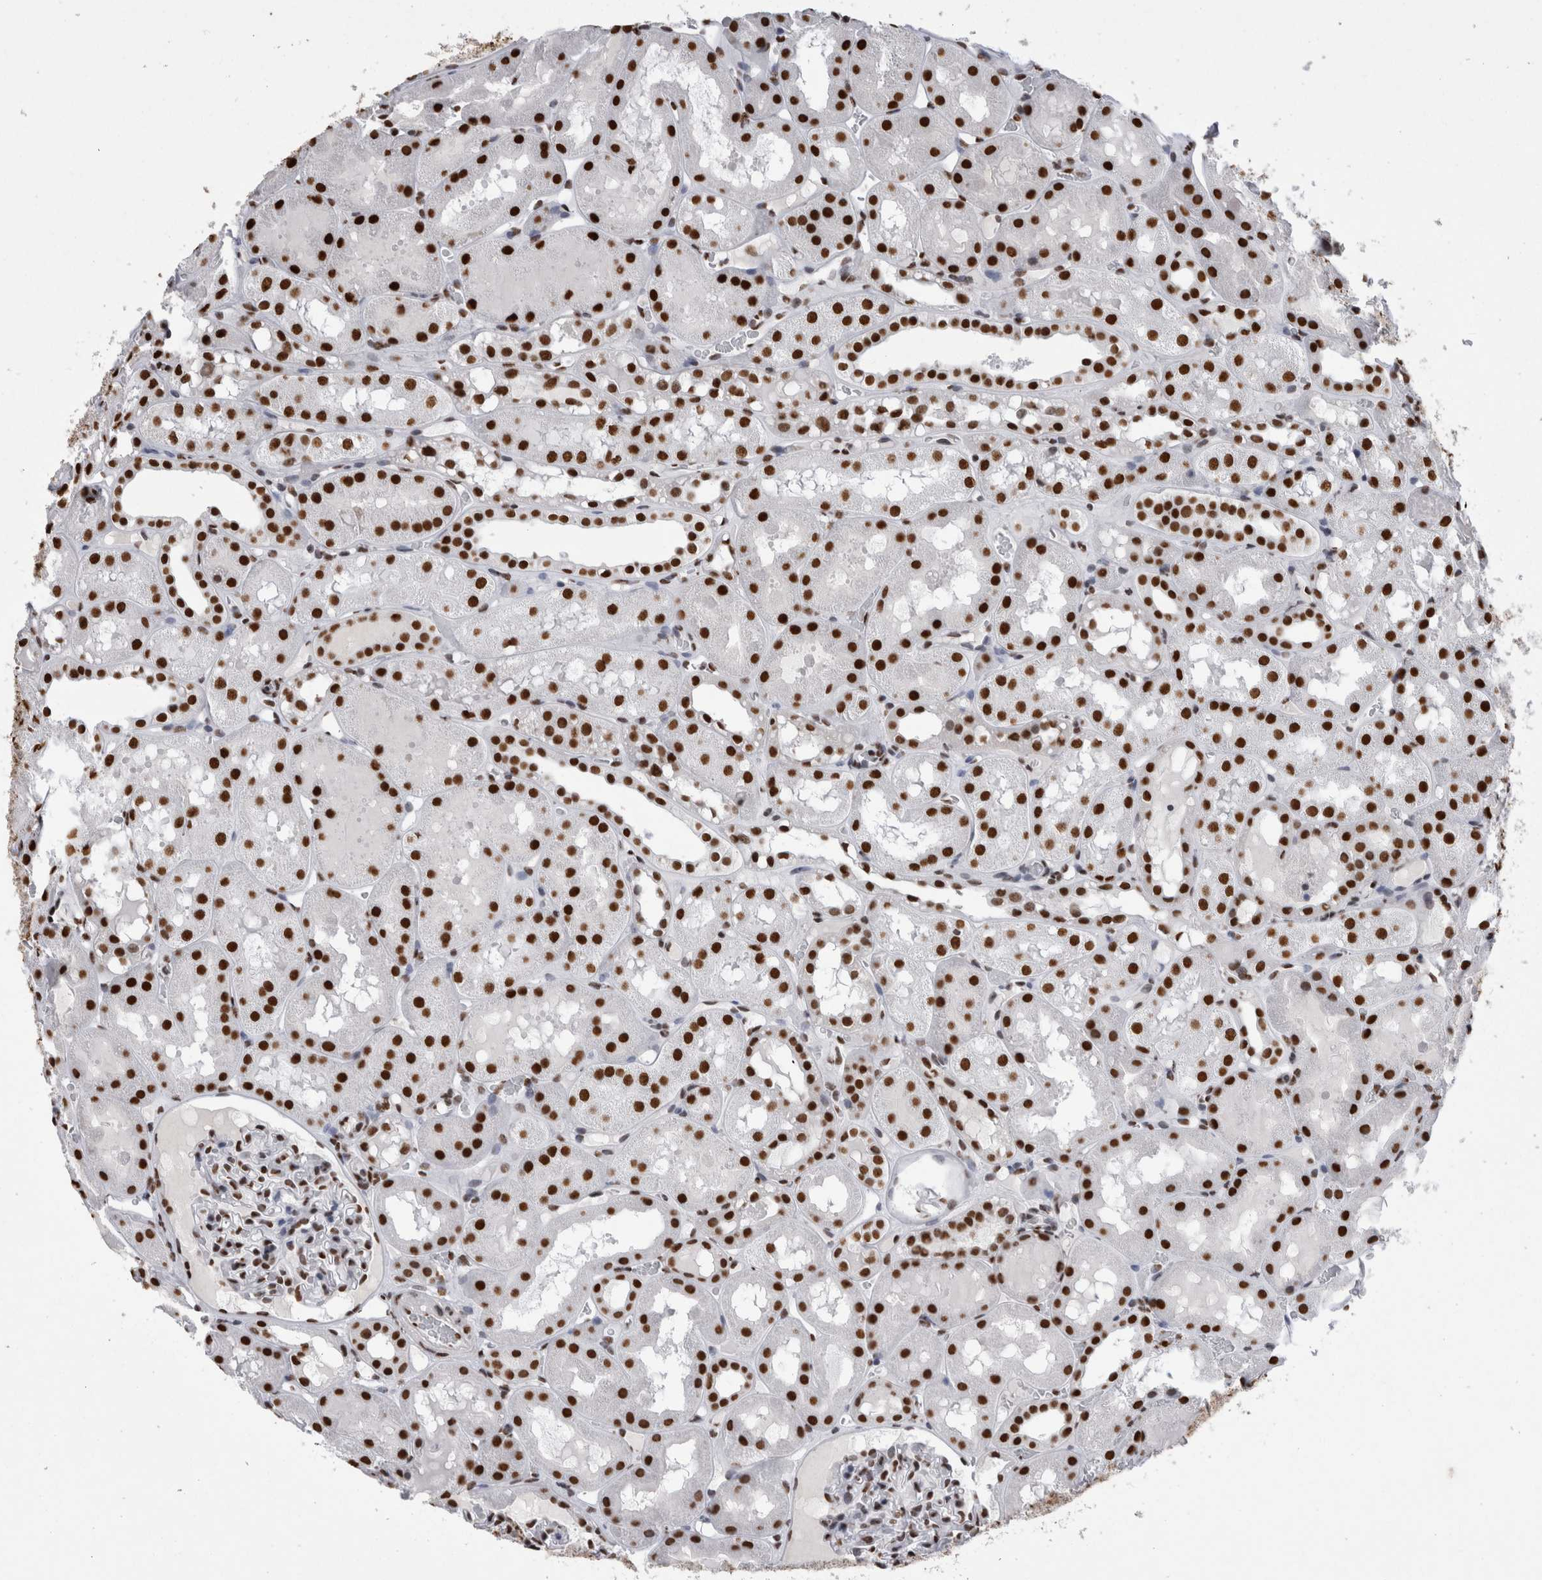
{"staining": {"intensity": "strong", "quantity": ">75%", "location": "nuclear"}, "tissue": "kidney", "cell_type": "Cells in glomeruli", "image_type": "normal", "snomed": [{"axis": "morphology", "description": "Normal tissue, NOS"}, {"axis": "topography", "description": "Kidney"}, {"axis": "topography", "description": "Urinary bladder"}], "caption": "Immunohistochemical staining of benign kidney demonstrates high levels of strong nuclear positivity in approximately >75% of cells in glomeruli.", "gene": "ALPK3", "patient": {"sex": "male", "age": 16}}